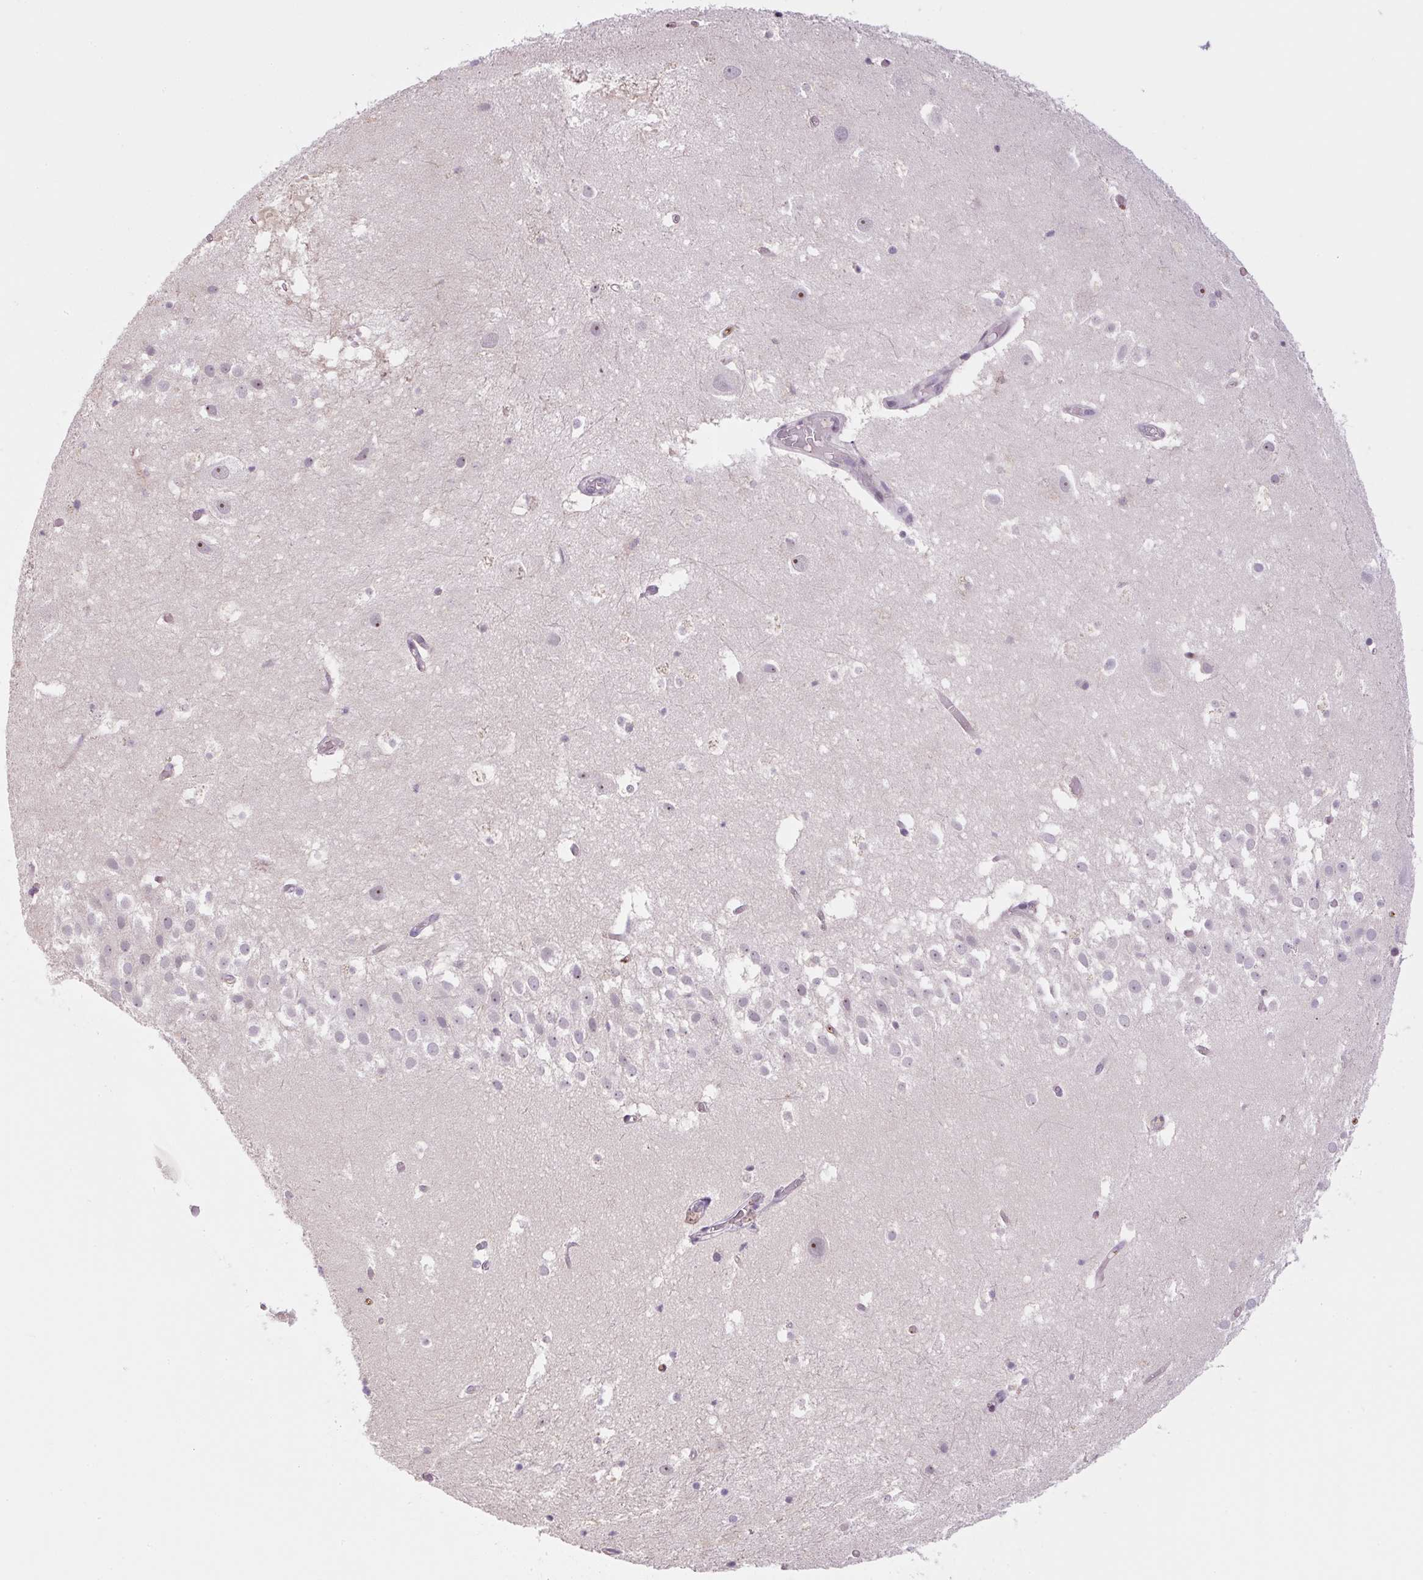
{"staining": {"intensity": "negative", "quantity": "none", "location": "none"}, "tissue": "hippocampus", "cell_type": "Glial cells", "image_type": "normal", "snomed": [{"axis": "morphology", "description": "Normal tissue, NOS"}, {"axis": "topography", "description": "Hippocampus"}], "caption": "Human hippocampus stained for a protein using immunohistochemistry reveals no staining in glial cells.", "gene": "SGF29", "patient": {"sex": "female", "age": 52}}